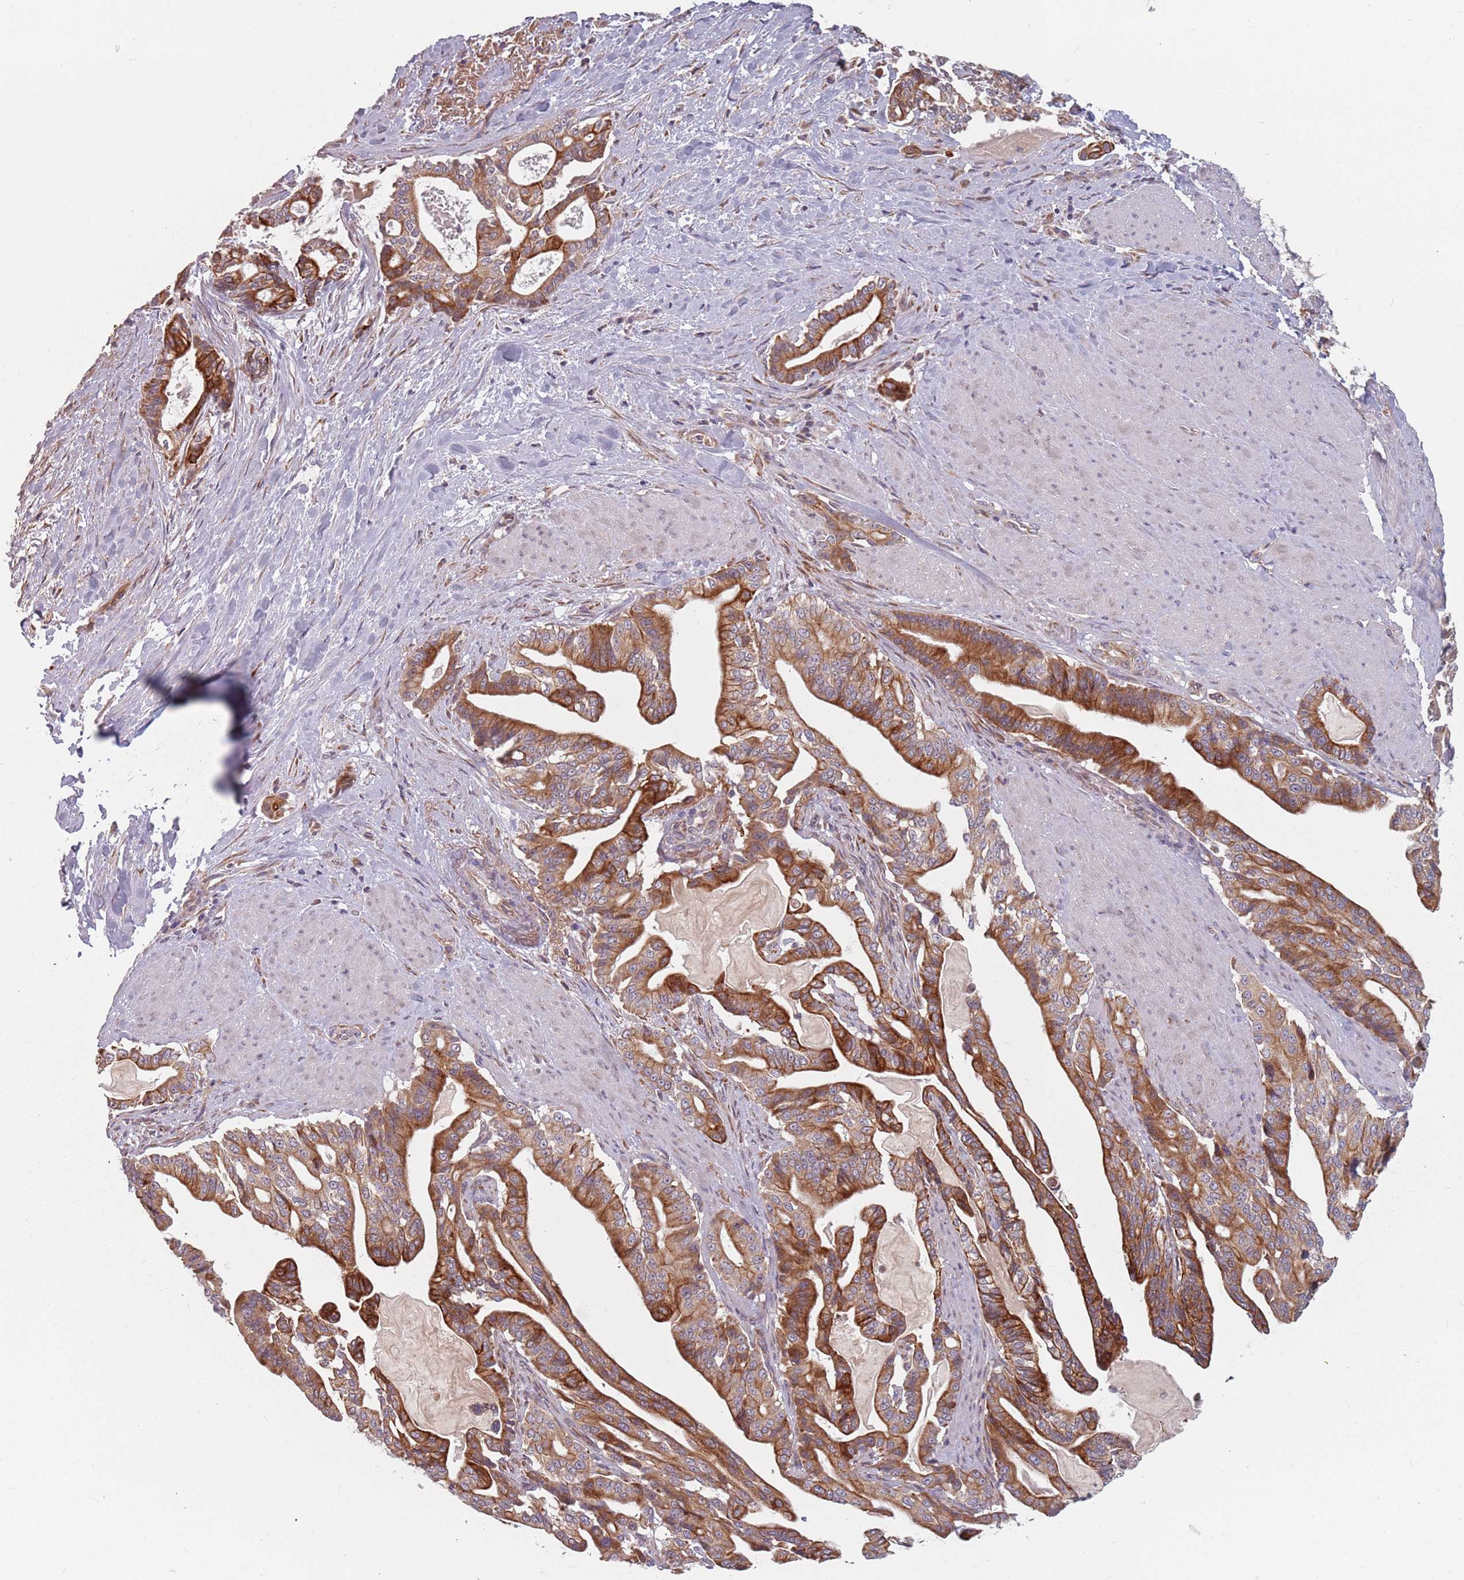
{"staining": {"intensity": "strong", "quantity": ">75%", "location": "cytoplasmic/membranous"}, "tissue": "pancreatic cancer", "cell_type": "Tumor cells", "image_type": "cancer", "snomed": [{"axis": "morphology", "description": "Adenocarcinoma, NOS"}, {"axis": "topography", "description": "Pancreas"}], "caption": "This image exhibits IHC staining of human pancreatic adenocarcinoma, with high strong cytoplasmic/membranous expression in about >75% of tumor cells.", "gene": "ADAL", "patient": {"sex": "male", "age": 63}}